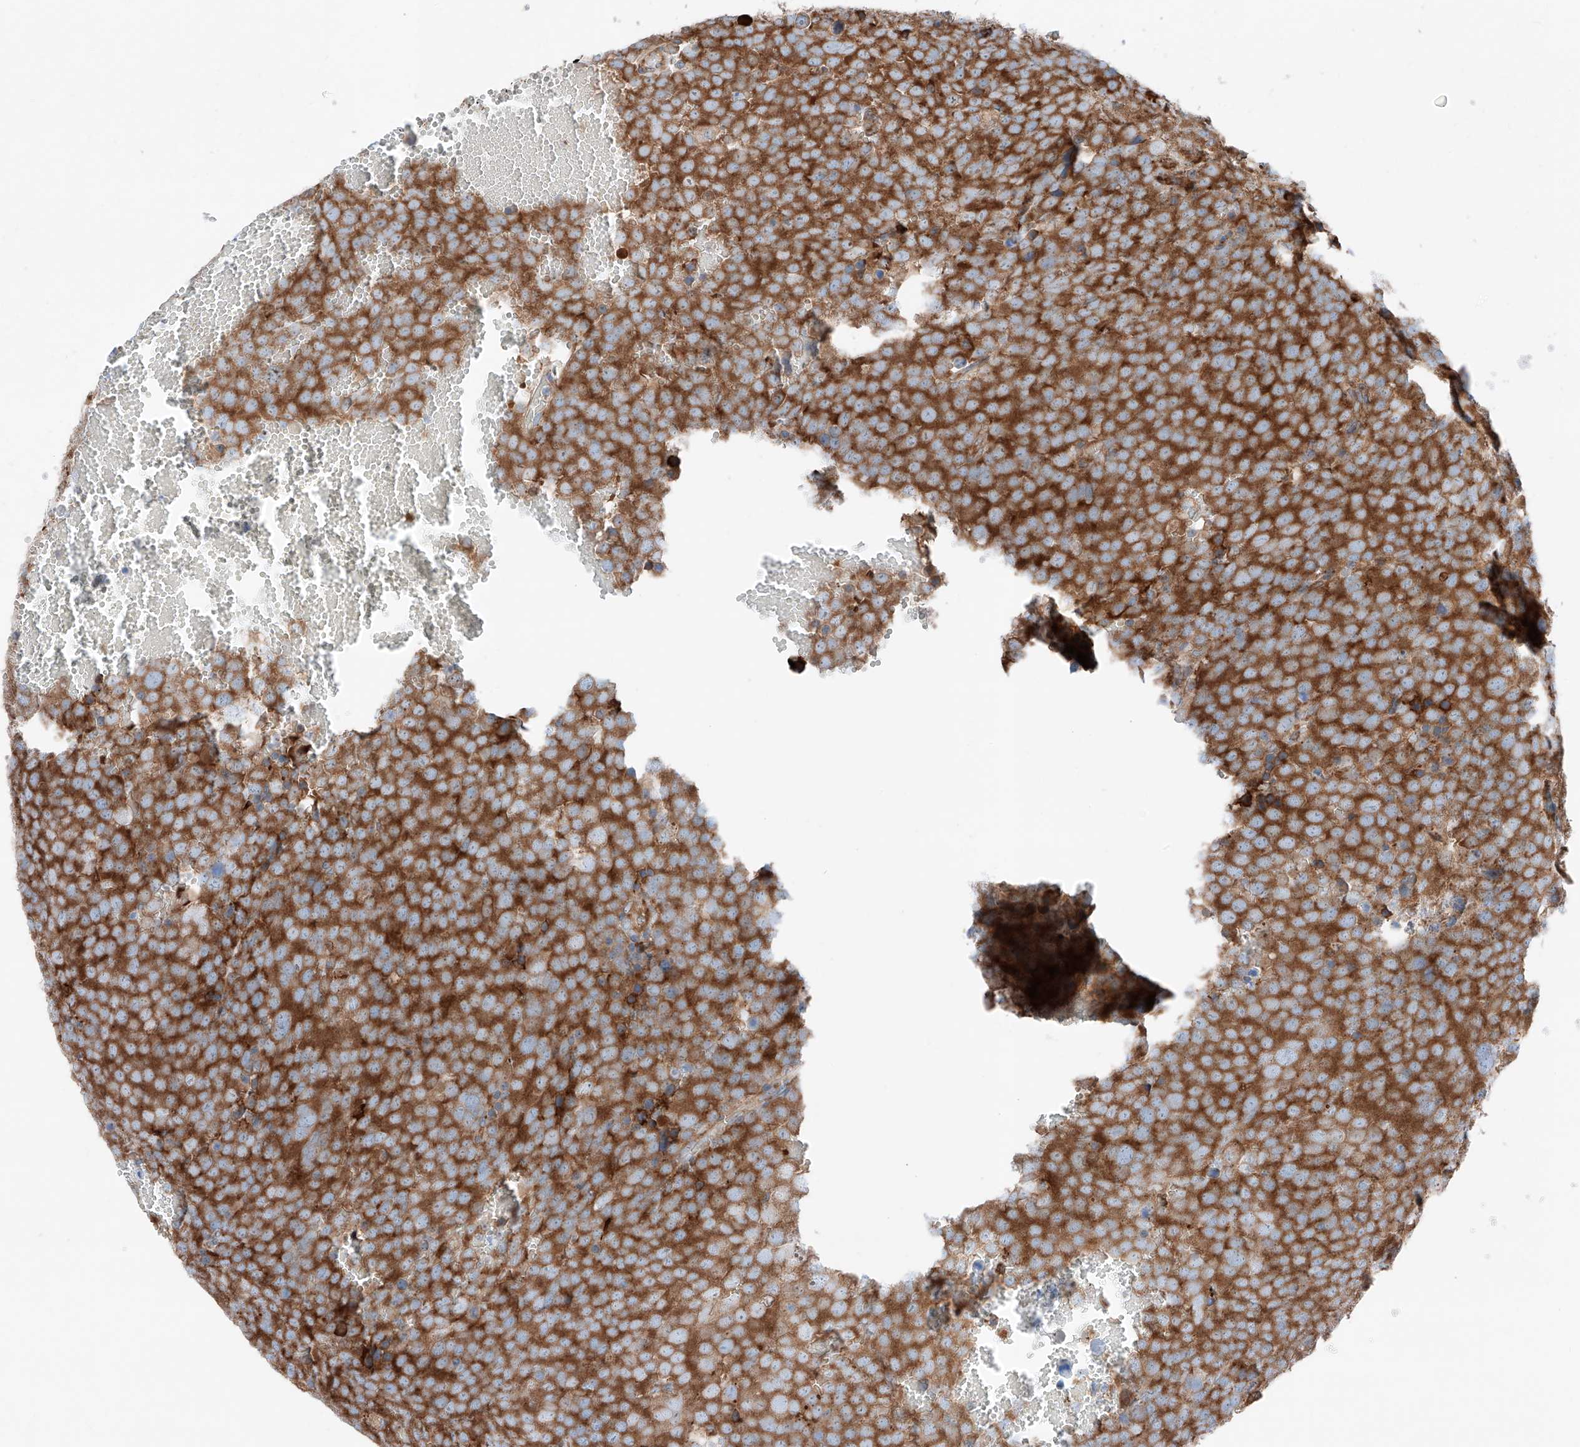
{"staining": {"intensity": "strong", "quantity": ">75%", "location": "cytoplasmic/membranous"}, "tissue": "testis cancer", "cell_type": "Tumor cells", "image_type": "cancer", "snomed": [{"axis": "morphology", "description": "Seminoma, NOS"}, {"axis": "topography", "description": "Testis"}], "caption": "Seminoma (testis) stained for a protein demonstrates strong cytoplasmic/membranous positivity in tumor cells. (DAB IHC with brightfield microscopy, high magnification).", "gene": "CRELD1", "patient": {"sex": "male", "age": 71}}